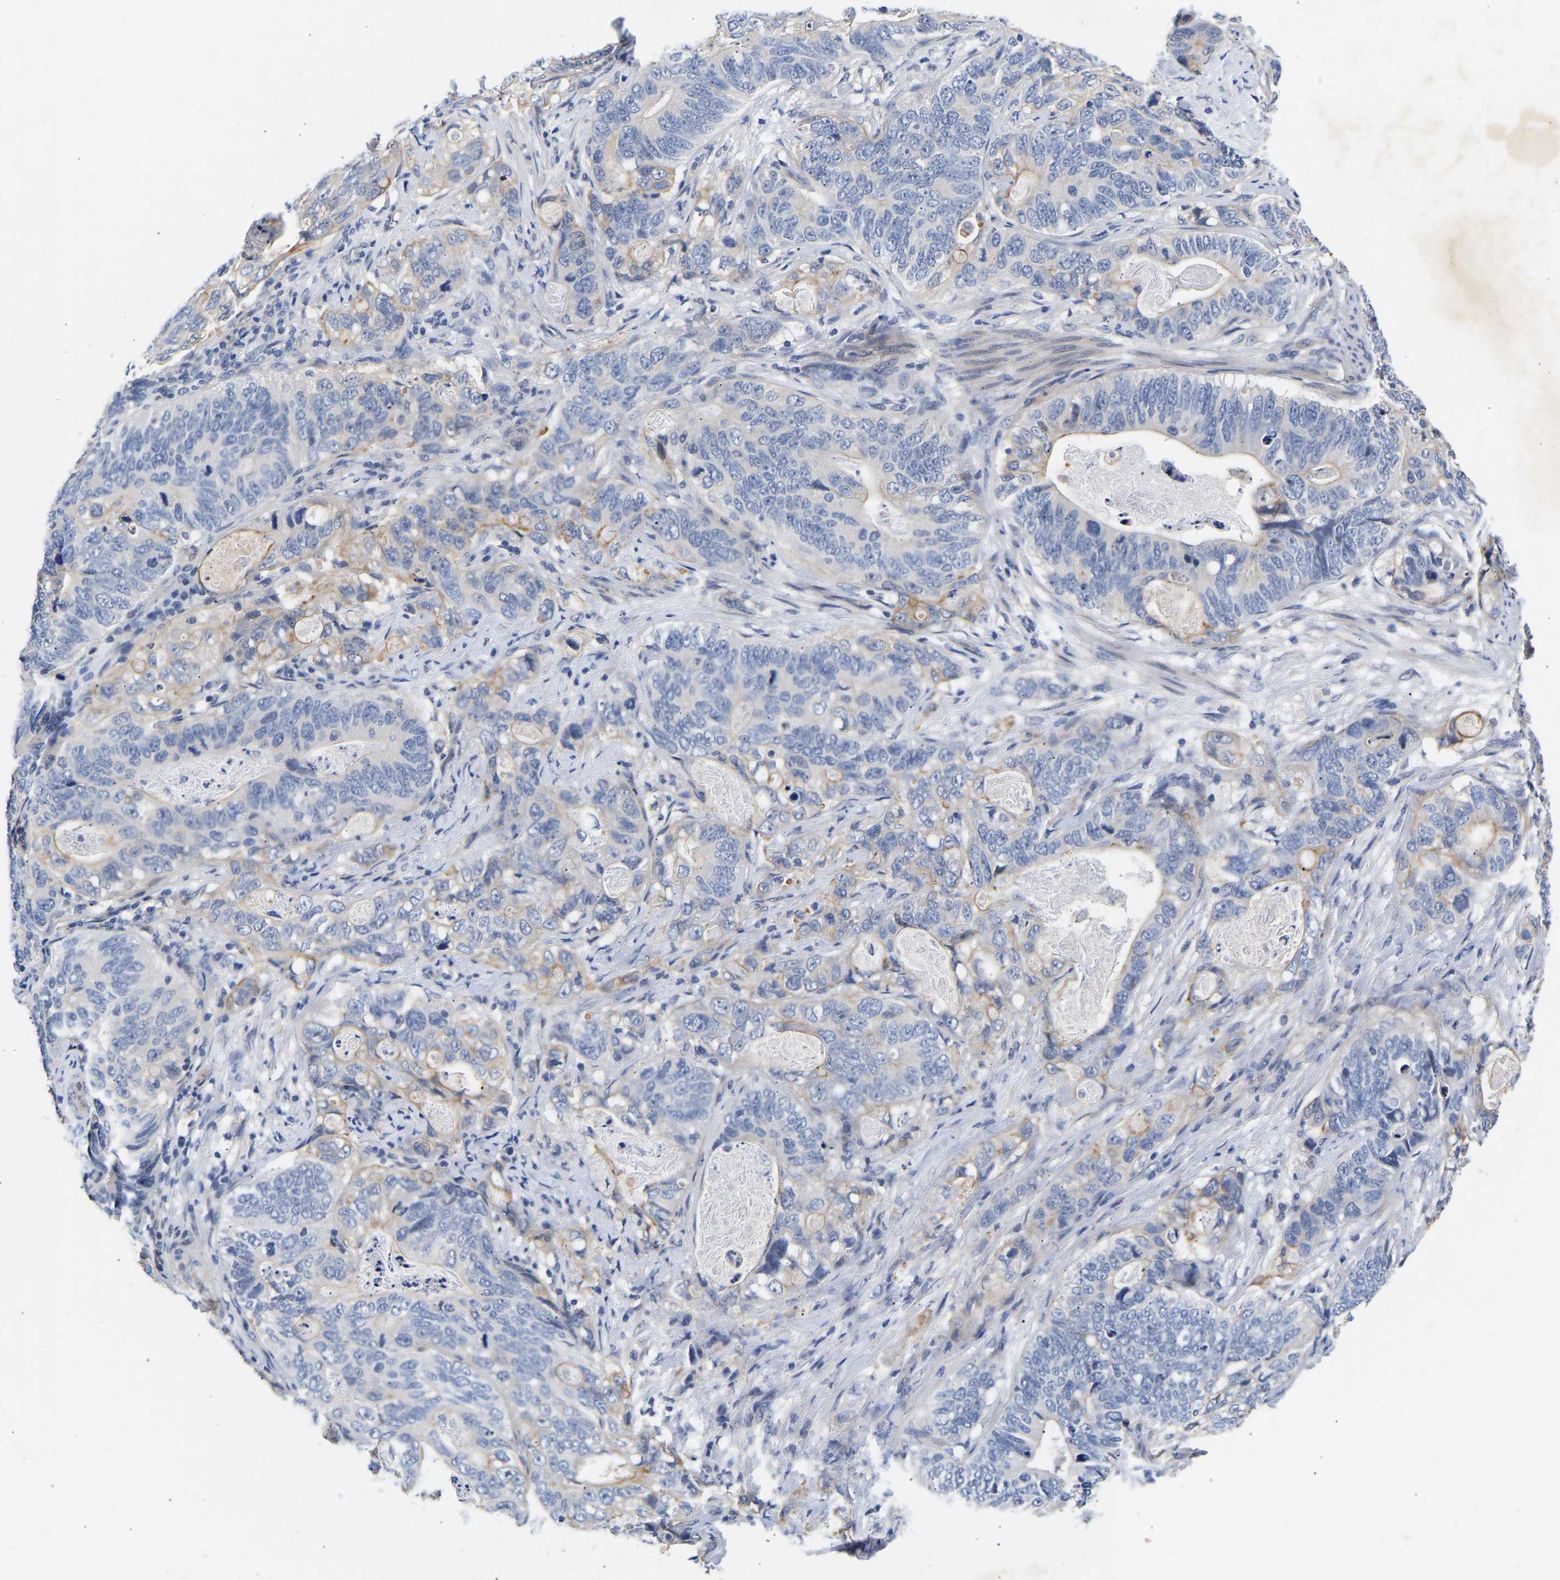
{"staining": {"intensity": "negative", "quantity": "none", "location": "none"}, "tissue": "stomach cancer", "cell_type": "Tumor cells", "image_type": "cancer", "snomed": [{"axis": "morphology", "description": "Normal tissue, NOS"}, {"axis": "morphology", "description": "Adenocarcinoma, NOS"}, {"axis": "topography", "description": "Stomach"}], "caption": "A micrograph of human stomach cancer is negative for staining in tumor cells. (IHC, brightfield microscopy, high magnification).", "gene": "CCDC6", "patient": {"sex": "female", "age": 89}}